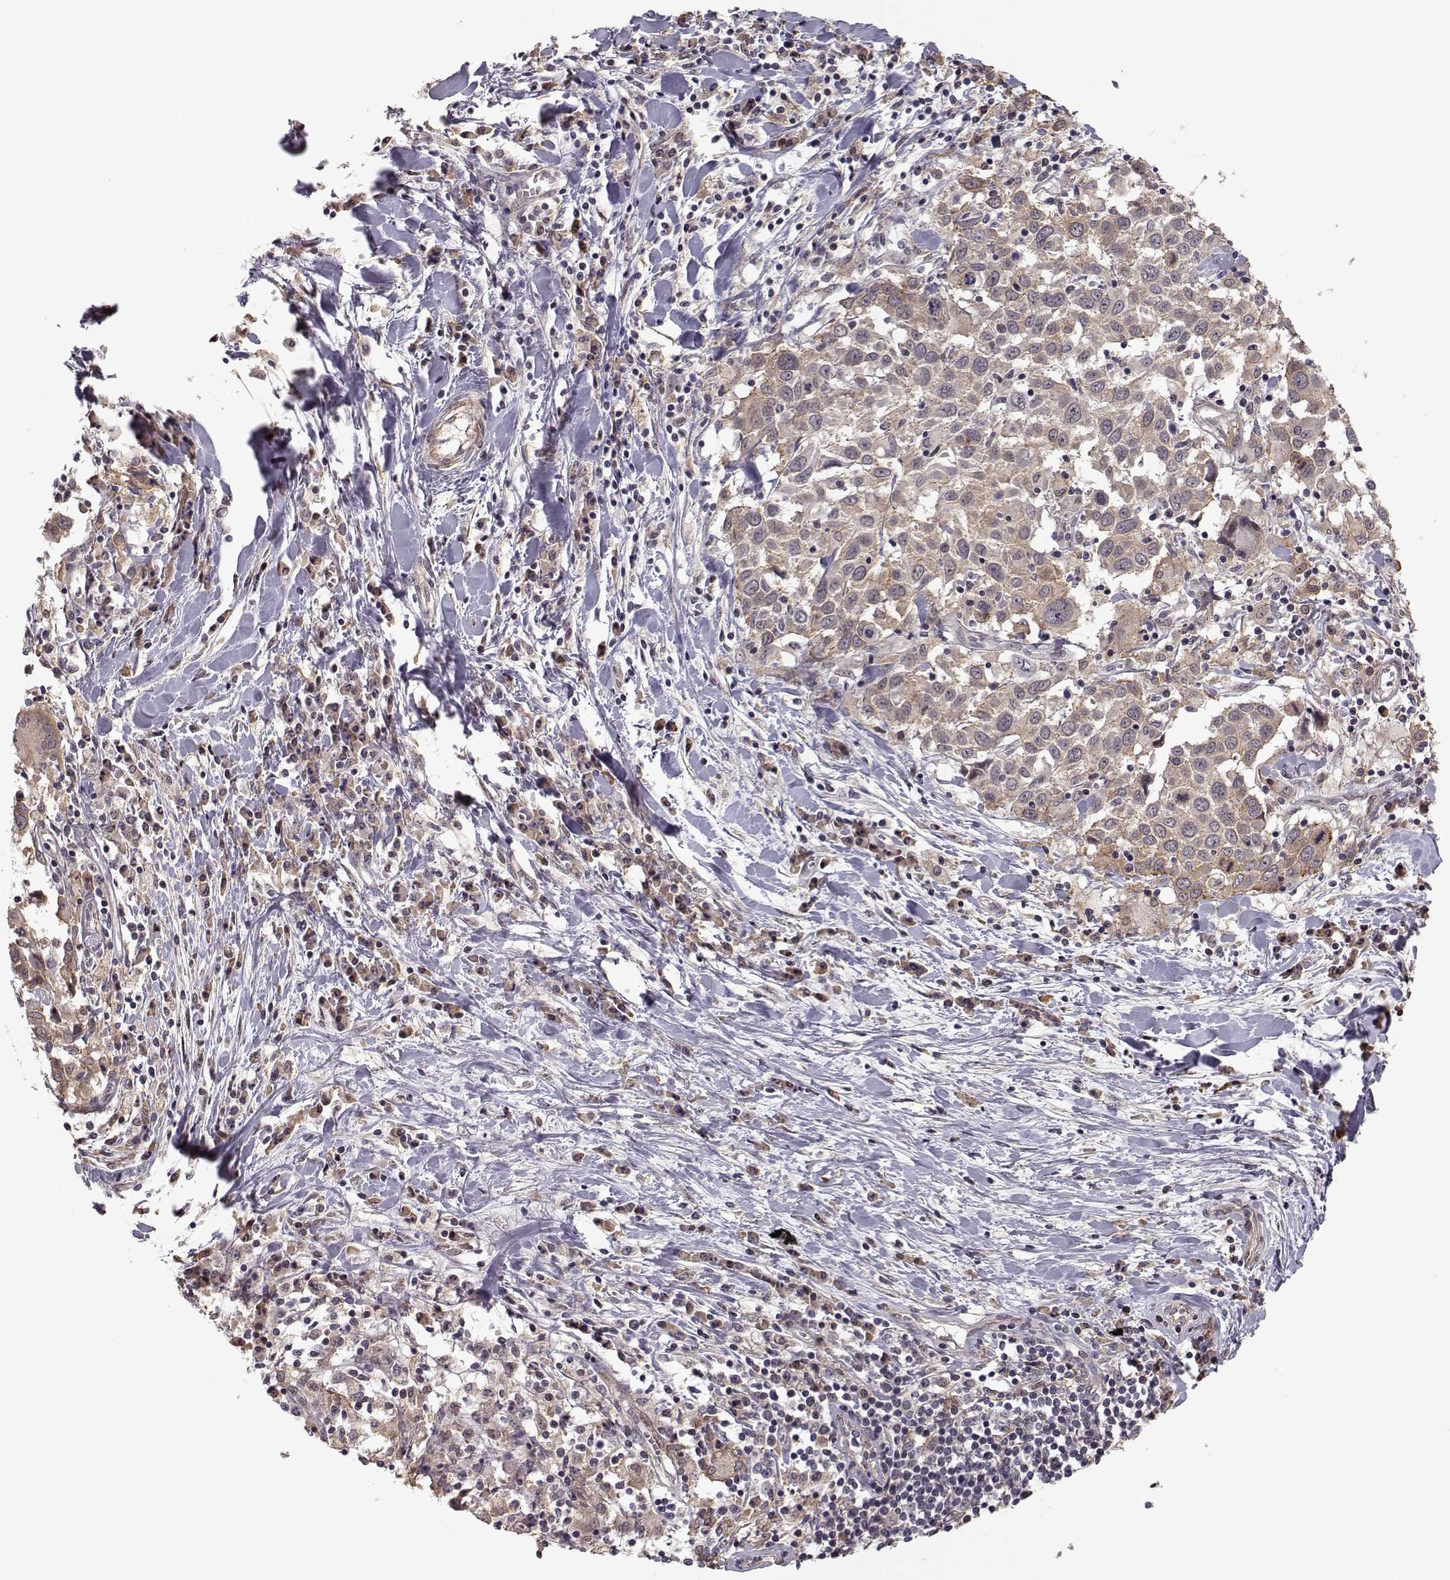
{"staining": {"intensity": "moderate", "quantity": "<25%", "location": "cytoplasmic/membranous"}, "tissue": "lung cancer", "cell_type": "Tumor cells", "image_type": "cancer", "snomed": [{"axis": "morphology", "description": "Squamous cell carcinoma, NOS"}, {"axis": "topography", "description": "Lung"}], "caption": "Immunohistochemistry image of neoplastic tissue: human squamous cell carcinoma (lung) stained using IHC demonstrates low levels of moderate protein expression localized specifically in the cytoplasmic/membranous of tumor cells, appearing as a cytoplasmic/membranous brown color.", "gene": "PLEKHG3", "patient": {"sex": "male", "age": 57}}